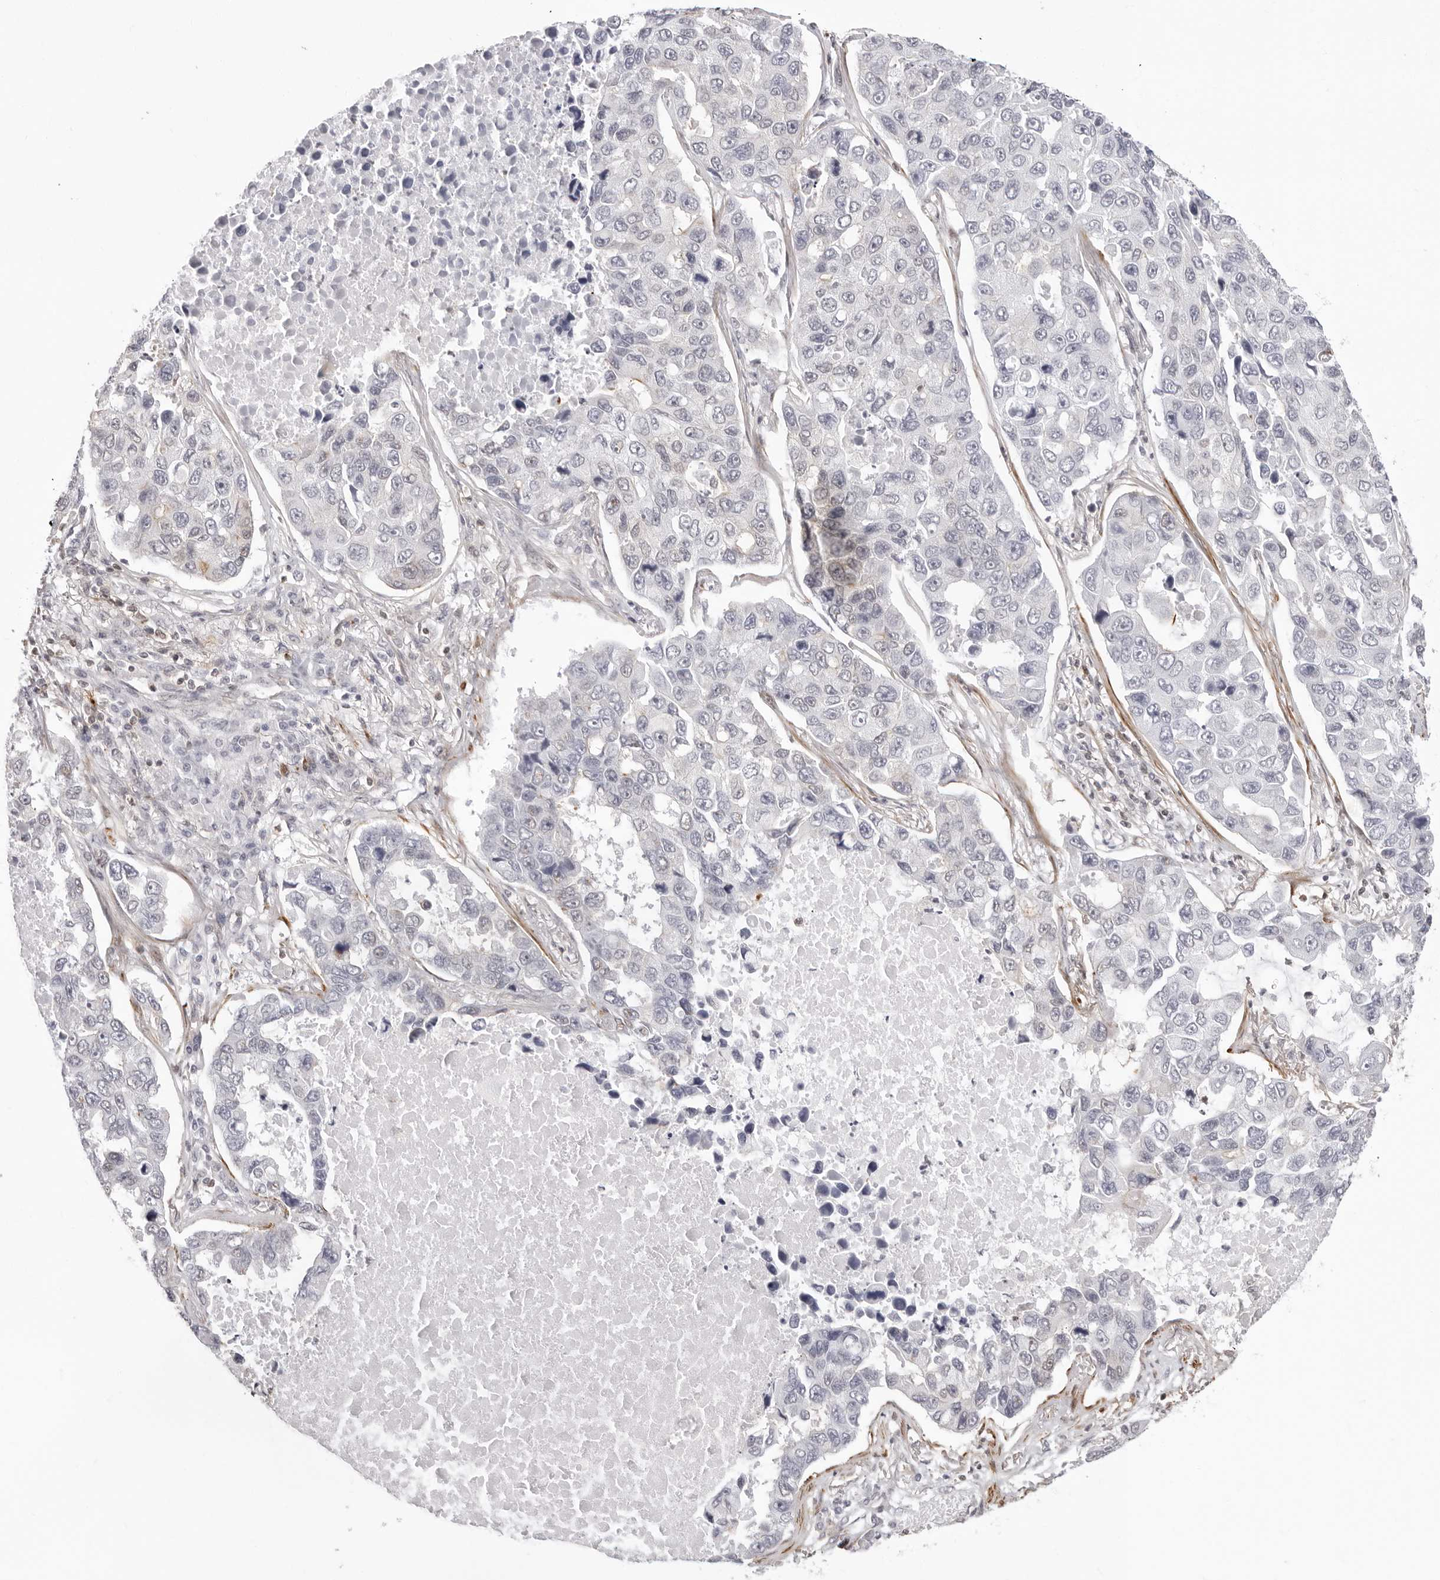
{"staining": {"intensity": "negative", "quantity": "none", "location": "none"}, "tissue": "lung cancer", "cell_type": "Tumor cells", "image_type": "cancer", "snomed": [{"axis": "morphology", "description": "Adenocarcinoma, NOS"}, {"axis": "topography", "description": "Lung"}], "caption": "Lung cancer stained for a protein using immunohistochemistry (IHC) demonstrates no staining tumor cells.", "gene": "UNK", "patient": {"sex": "male", "age": 64}}